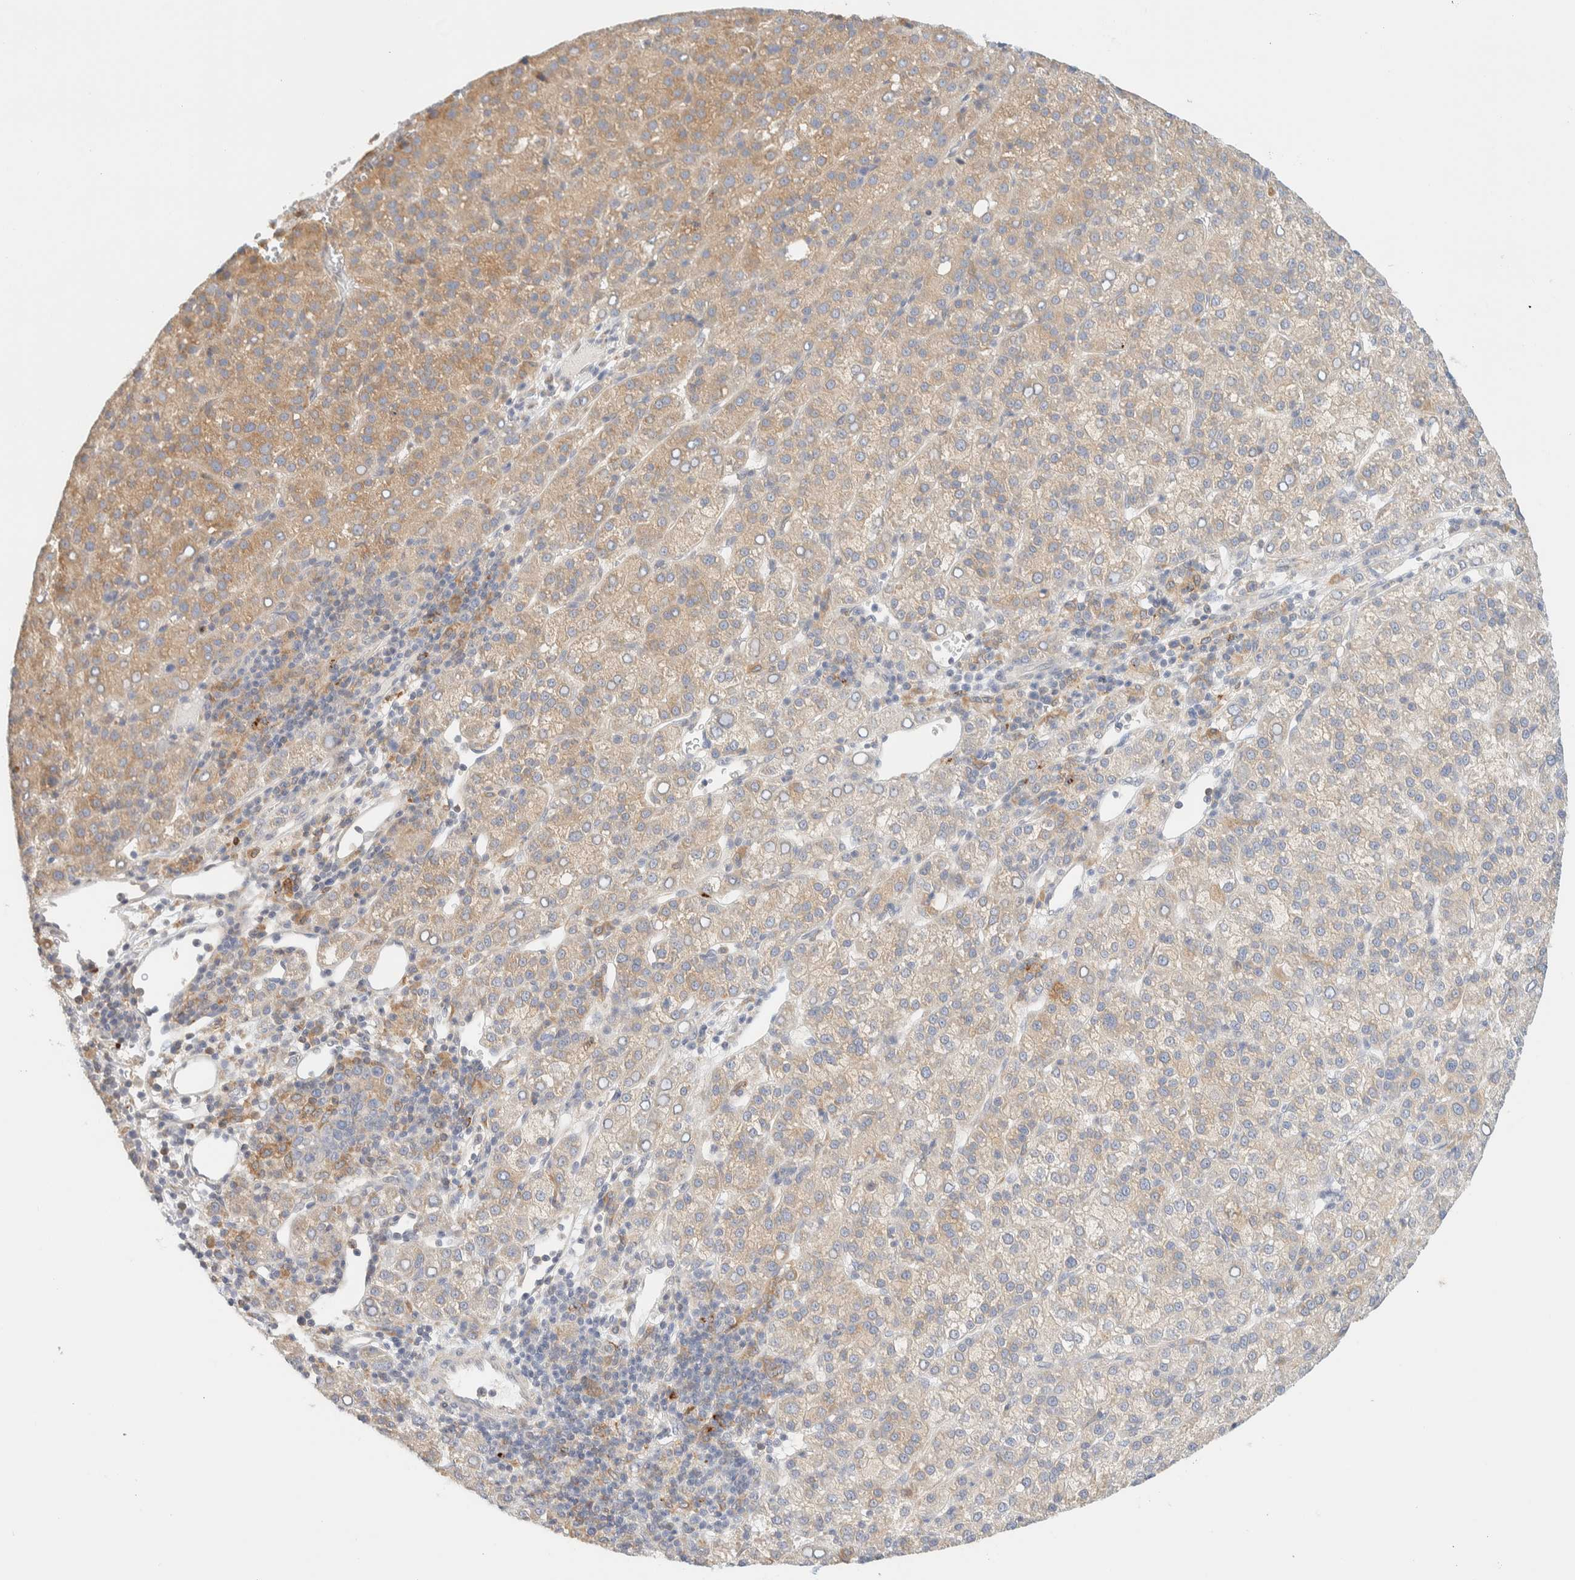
{"staining": {"intensity": "weak", "quantity": ">75%", "location": "cytoplasmic/membranous"}, "tissue": "liver cancer", "cell_type": "Tumor cells", "image_type": "cancer", "snomed": [{"axis": "morphology", "description": "Carcinoma, Hepatocellular, NOS"}, {"axis": "topography", "description": "Liver"}], "caption": "Human liver hepatocellular carcinoma stained with a brown dye reveals weak cytoplasmic/membranous positive positivity in about >75% of tumor cells.", "gene": "NT5C", "patient": {"sex": "female", "age": 58}}